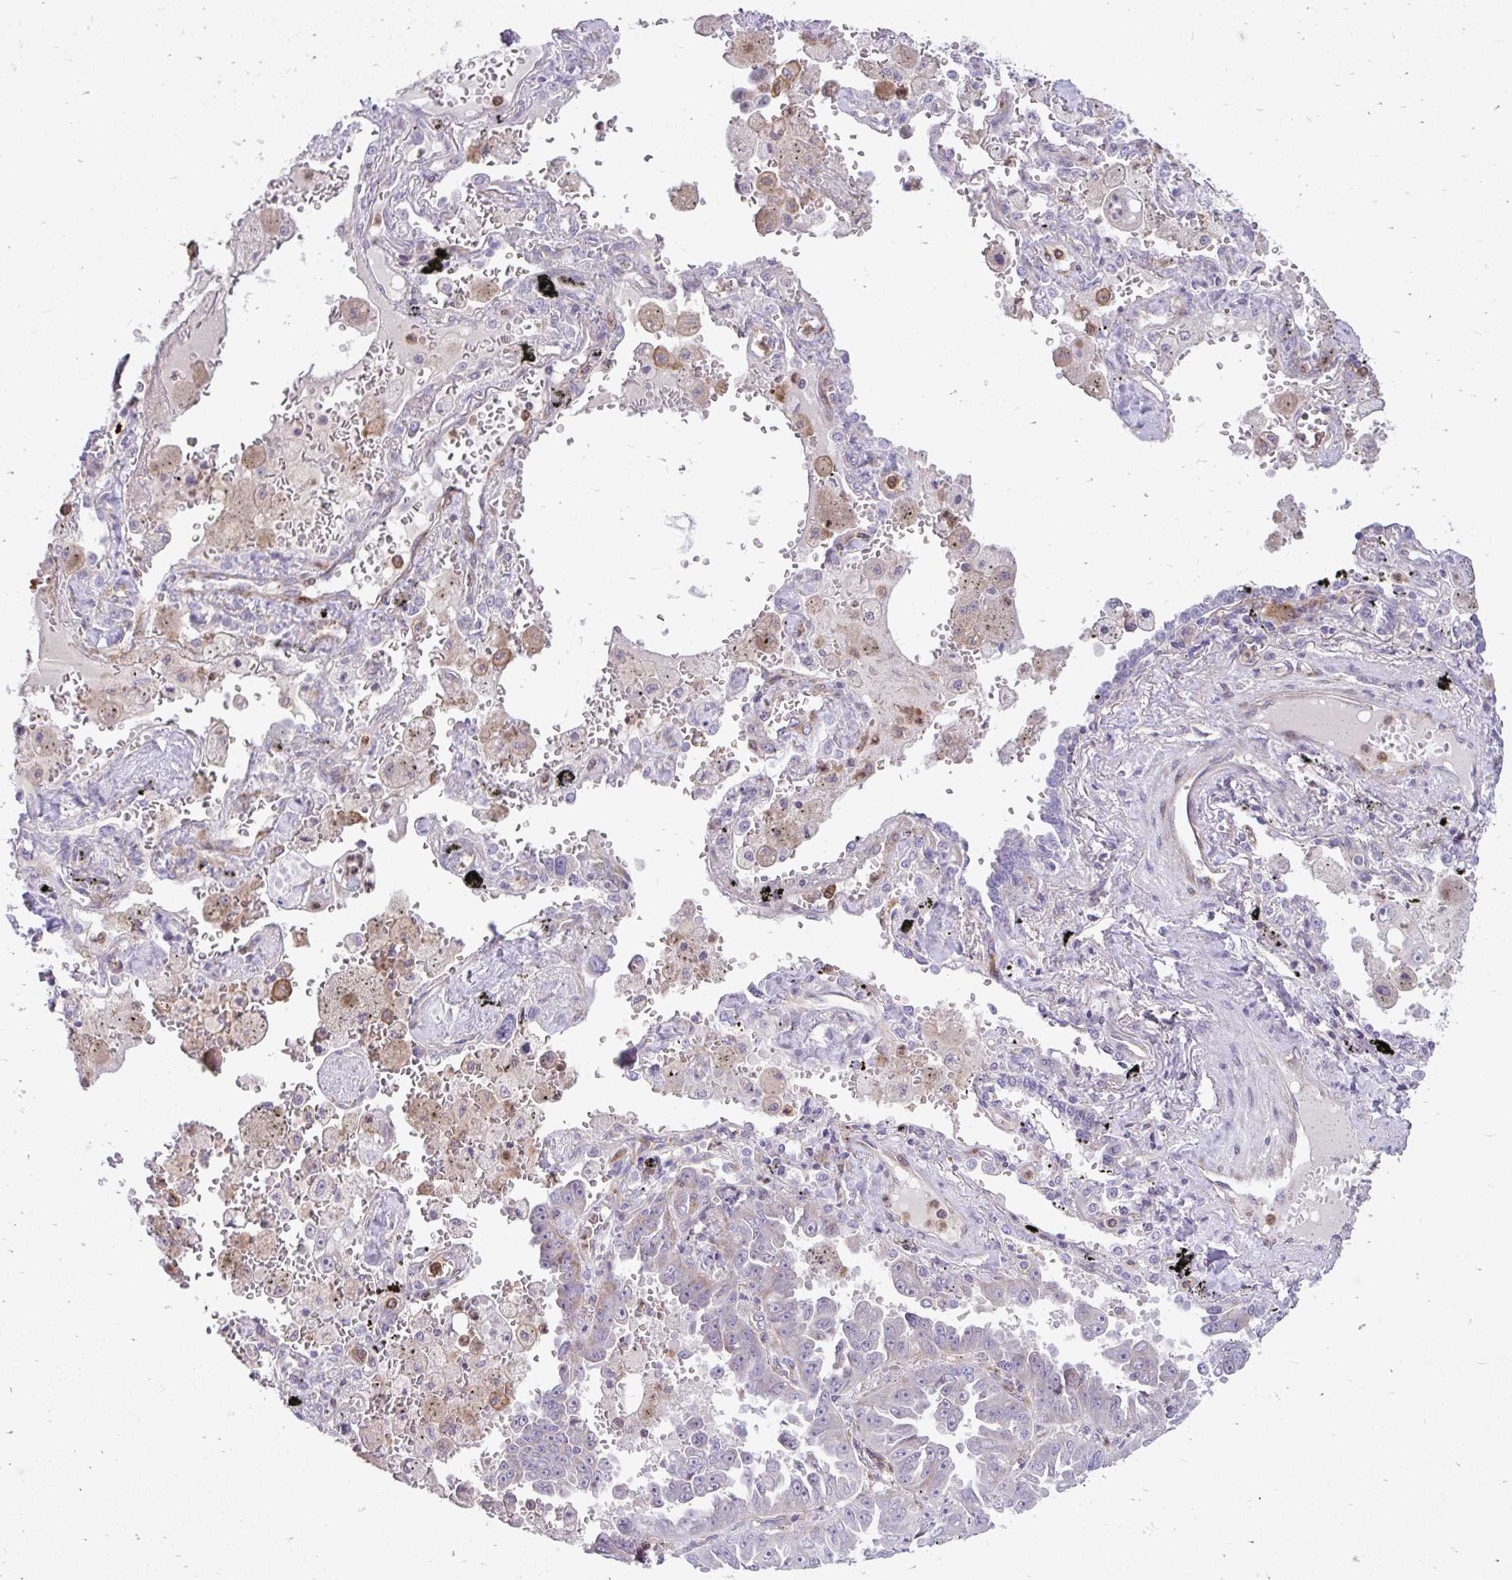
{"staining": {"intensity": "negative", "quantity": "none", "location": "none"}, "tissue": "lung cancer", "cell_type": "Tumor cells", "image_type": "cancer", "snomed": [{"axis": "morphology", "description": "Adenocarcinoma, NOS"}, {"axis": "topography", "description": "Lung"}], "caption": "A high-resolution photomicrograph shows IHC staining of adenocarcinoma (lung), which reveals no significant expression in tumor cells. The staining is performed using DAB (3,3'-diaminobenzidine) brown chromogen with nuclei counter-stained in using hematoxylin.", "gene": "ASAP1", "patient": {"sex": "female", "age": 52}}